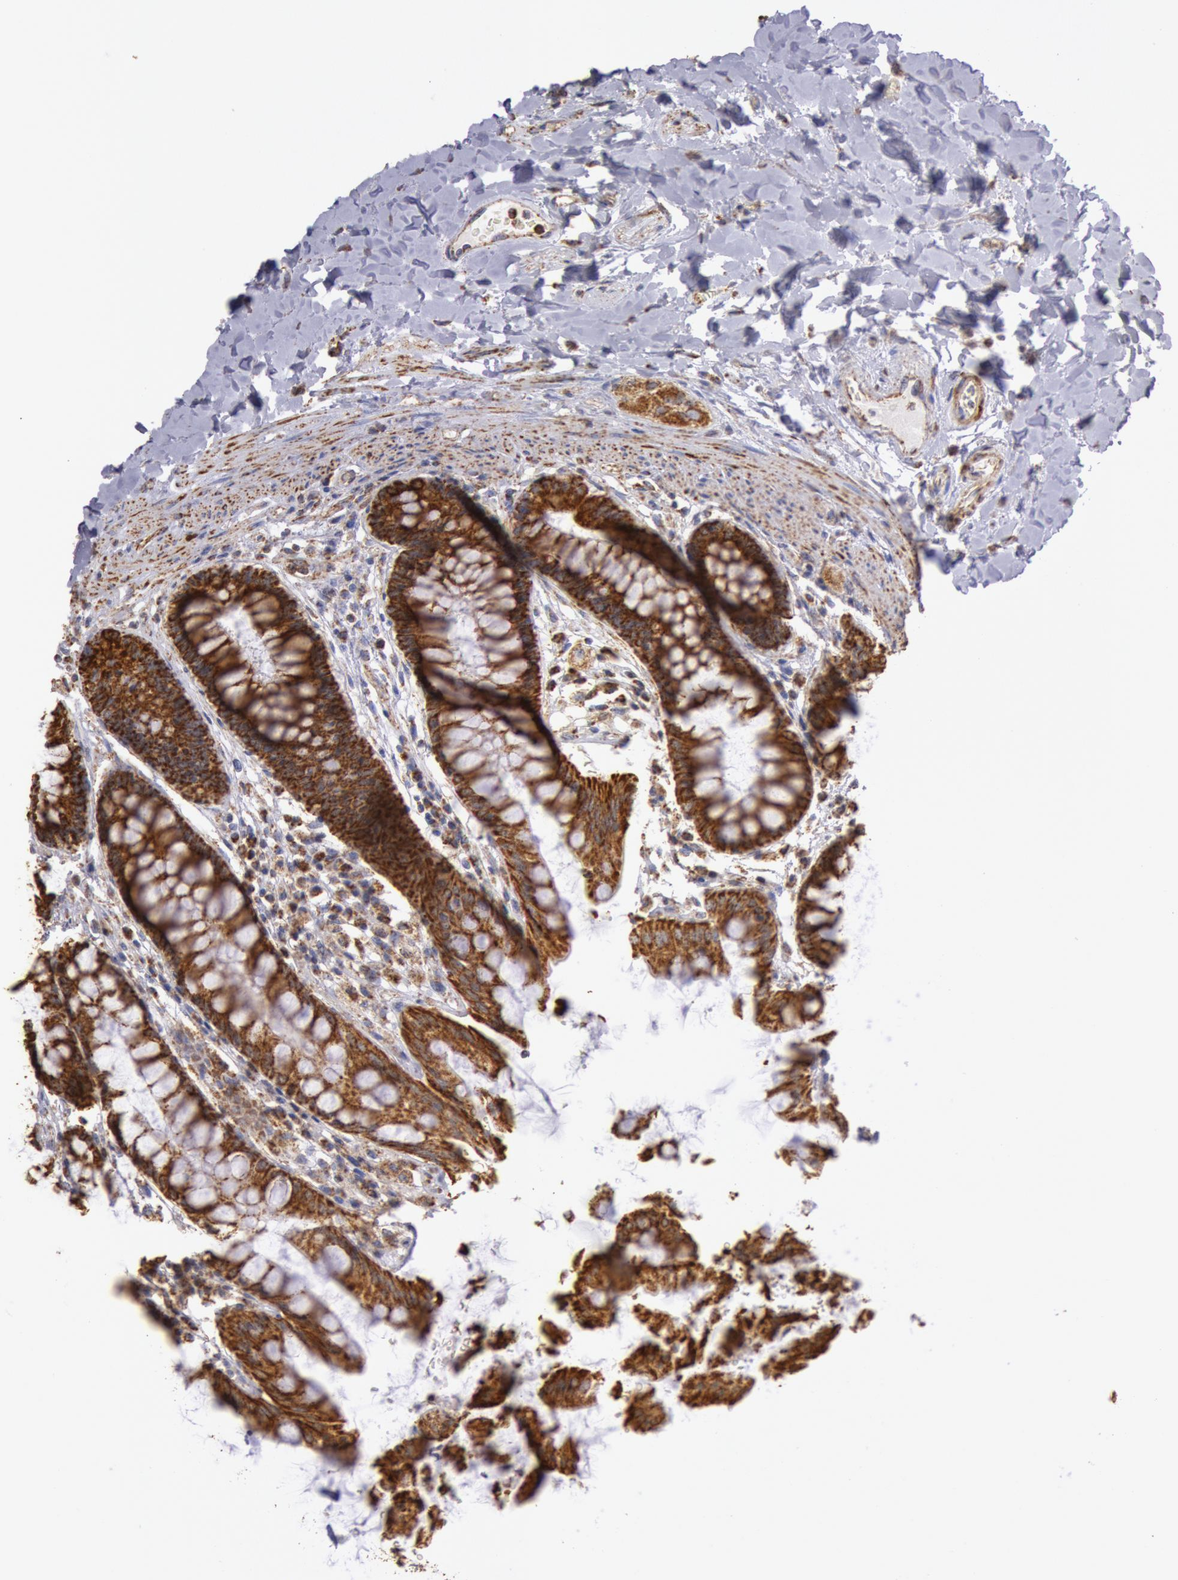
{"staining": {"intensity": "strong", "quantity": ">75%", "location": "cytoplasmic/membranous"}, "tissue": "rectum", "cell_type": "Glandular cells", "image_type": "normal", "snomed": [{"axis": "morphology", "description": "Normal tissue, NOS"}, {"axis": "topography", "description": "Rectum"}], "caption": "Rectum stained with IHC reveals strong cytoplasmic/membranous staining in approximately >75% of glandular cells. Nuclei are stained in blue.", "gene": "CYC1", "patient": {"sex": "female", "age": 46}}